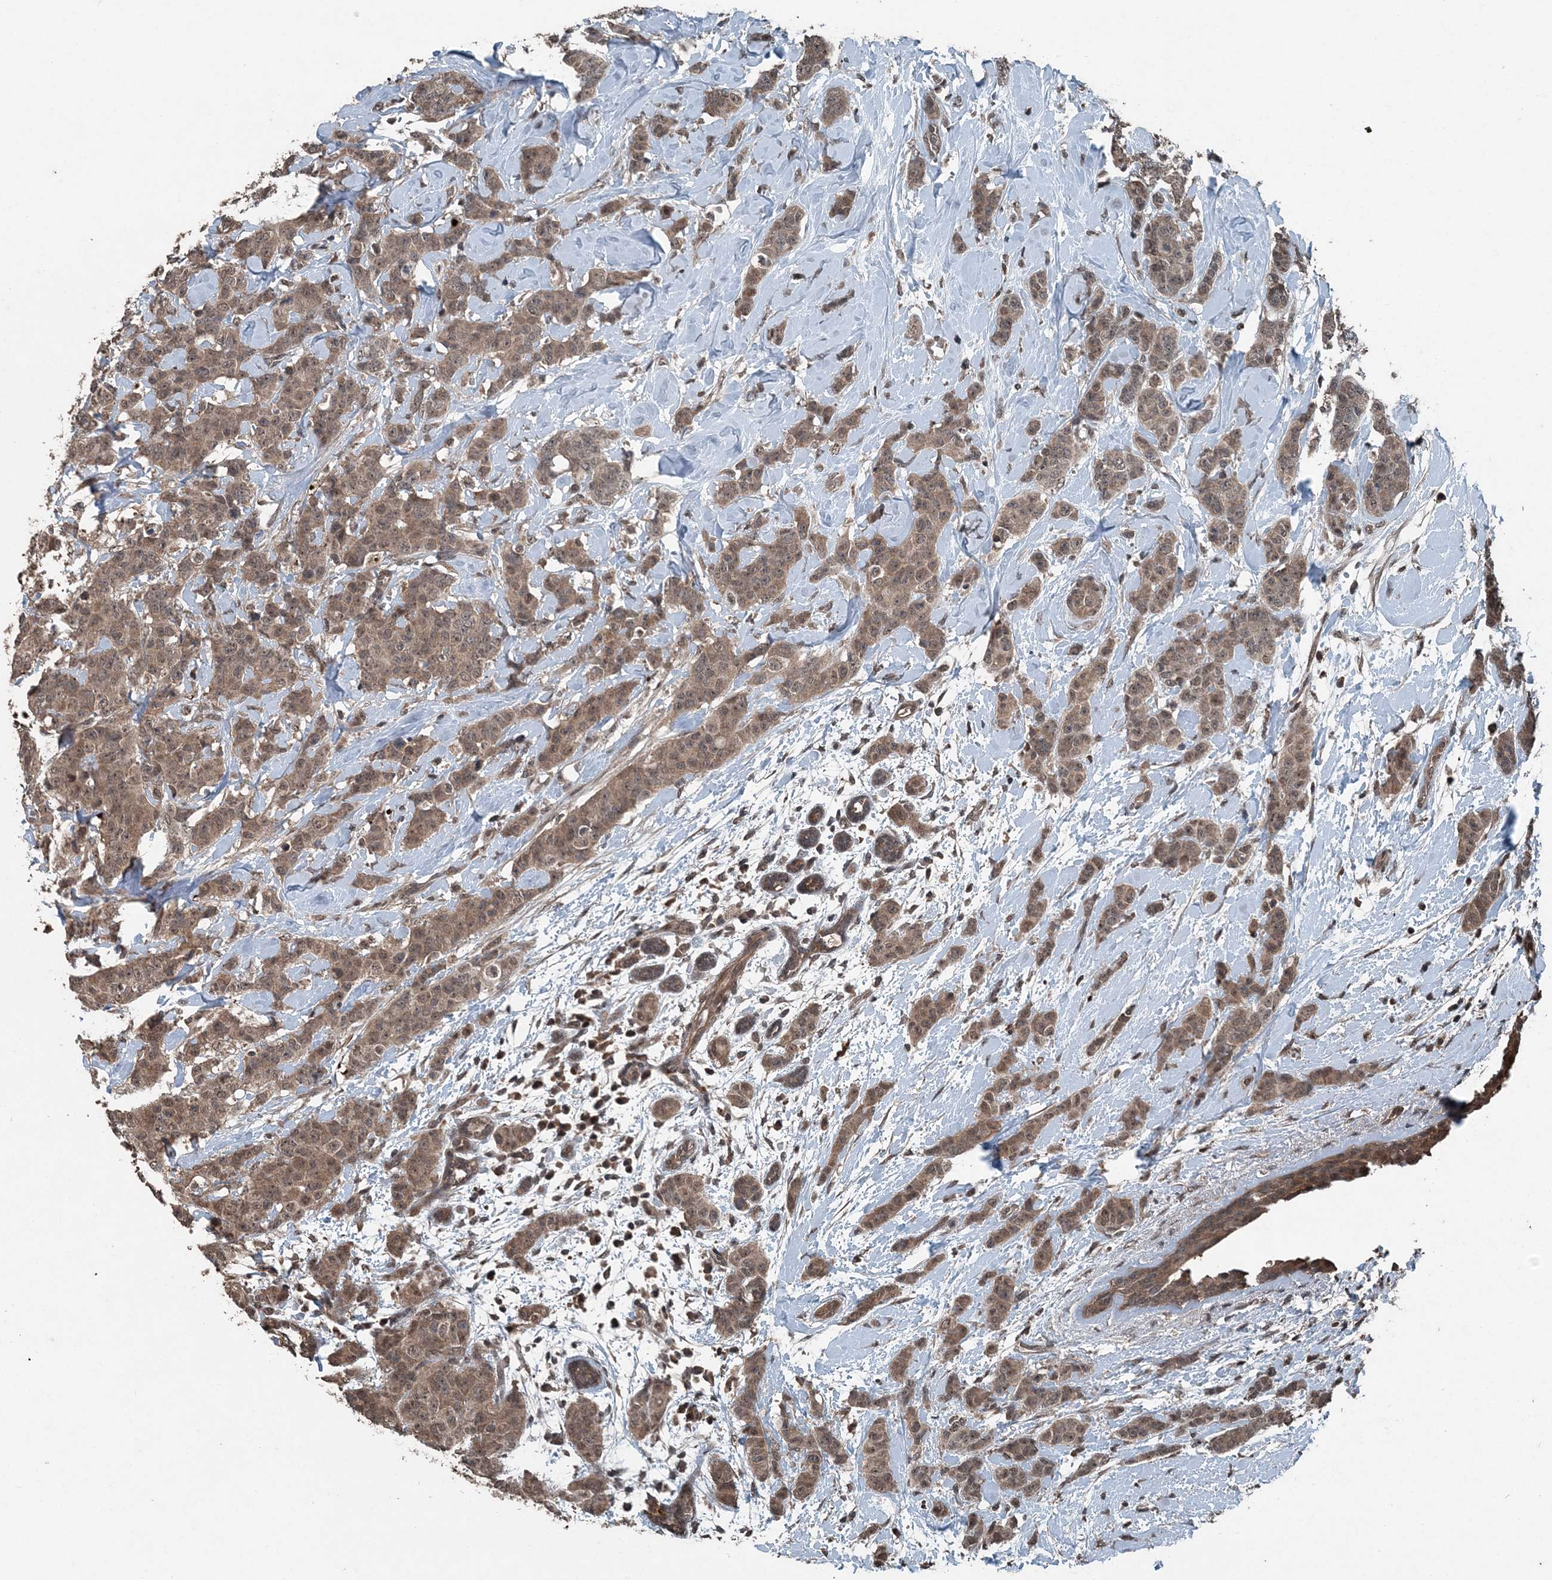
{"staining": {"intensity": "moderate", "quantity": ">75%", "location": "cytoplasmic/membranous"}, "tissue": "breast cancer", "cell_type": "Tumor cells", "image_type": "cancer", "snomed": [{"axis": "morphology", "description": "Normal tissue, NOS"}, {"axis": "morphology", "description": "Duct carcinoma"}, {"axis": "topography", "description": "Breast"}], "caption": "Breast cancer stained for a protein (brown) displays moderate cytoplasmic/membranous positive expression in about >75% of tumor cells.", "gene": "CFL1", "patient": {"sex": "female", "age": 40}}